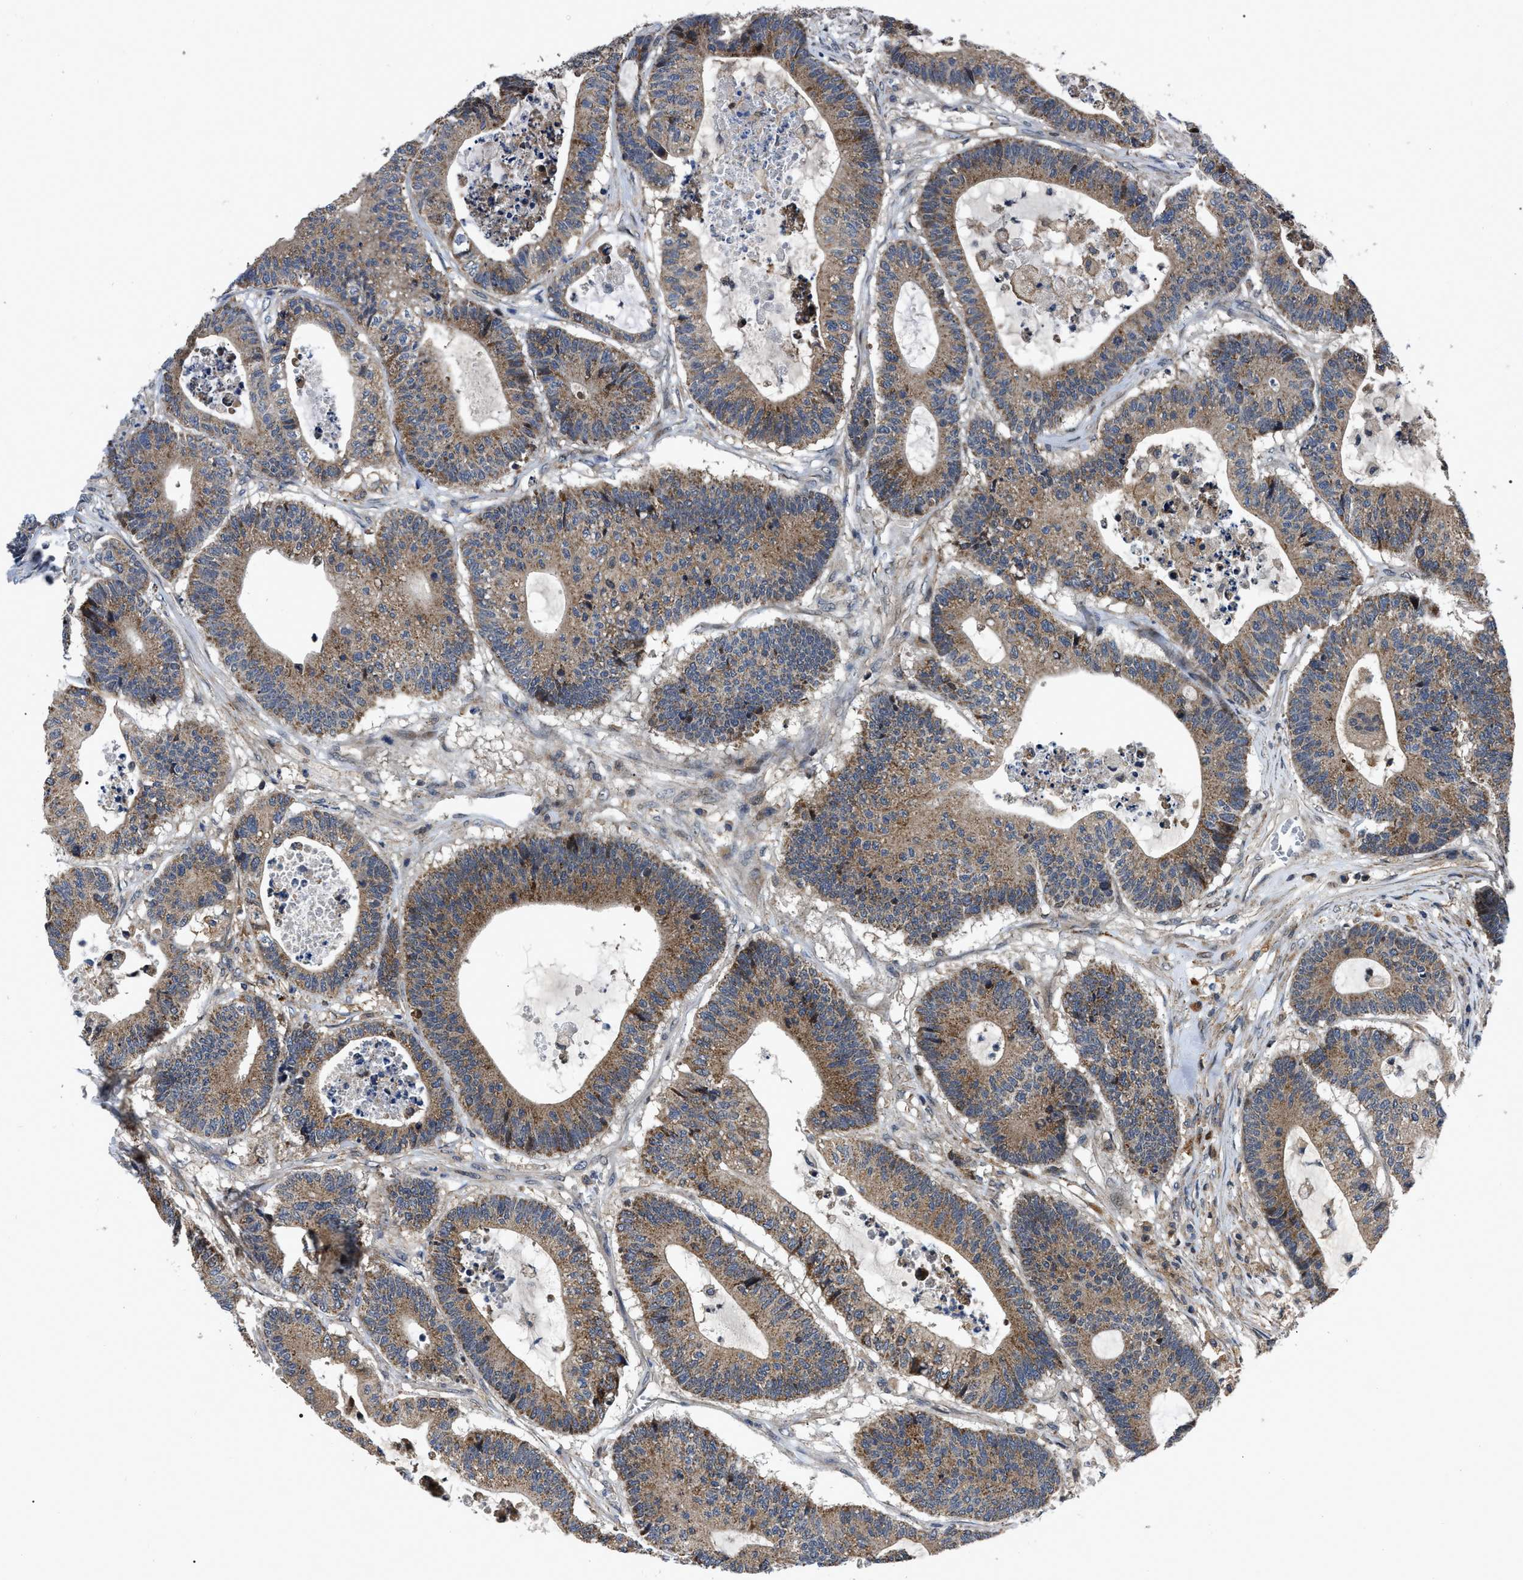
{"staining": {"intensity": "moderate", "quantity": ">75%", "location": "cytoplasmic/membranous"}, "tissue": "colorectal cancer", "cell_type": "Tumor cells", "image_type": "cancer", "snomed": [{"axis": "morphology", "description": "Adenocarcinoma, NOS"}, {"axis": "topography", "description": "Colon"}], "caption": "Colorectal adenocarcinoma stained with immunohistochemistry (IHC) shows moderate cytoplasmic/membranous positivity in approximately >75% of tumor cells.", "gene": "PPWD1", "patient": {"sex": "female", "age": 84}}